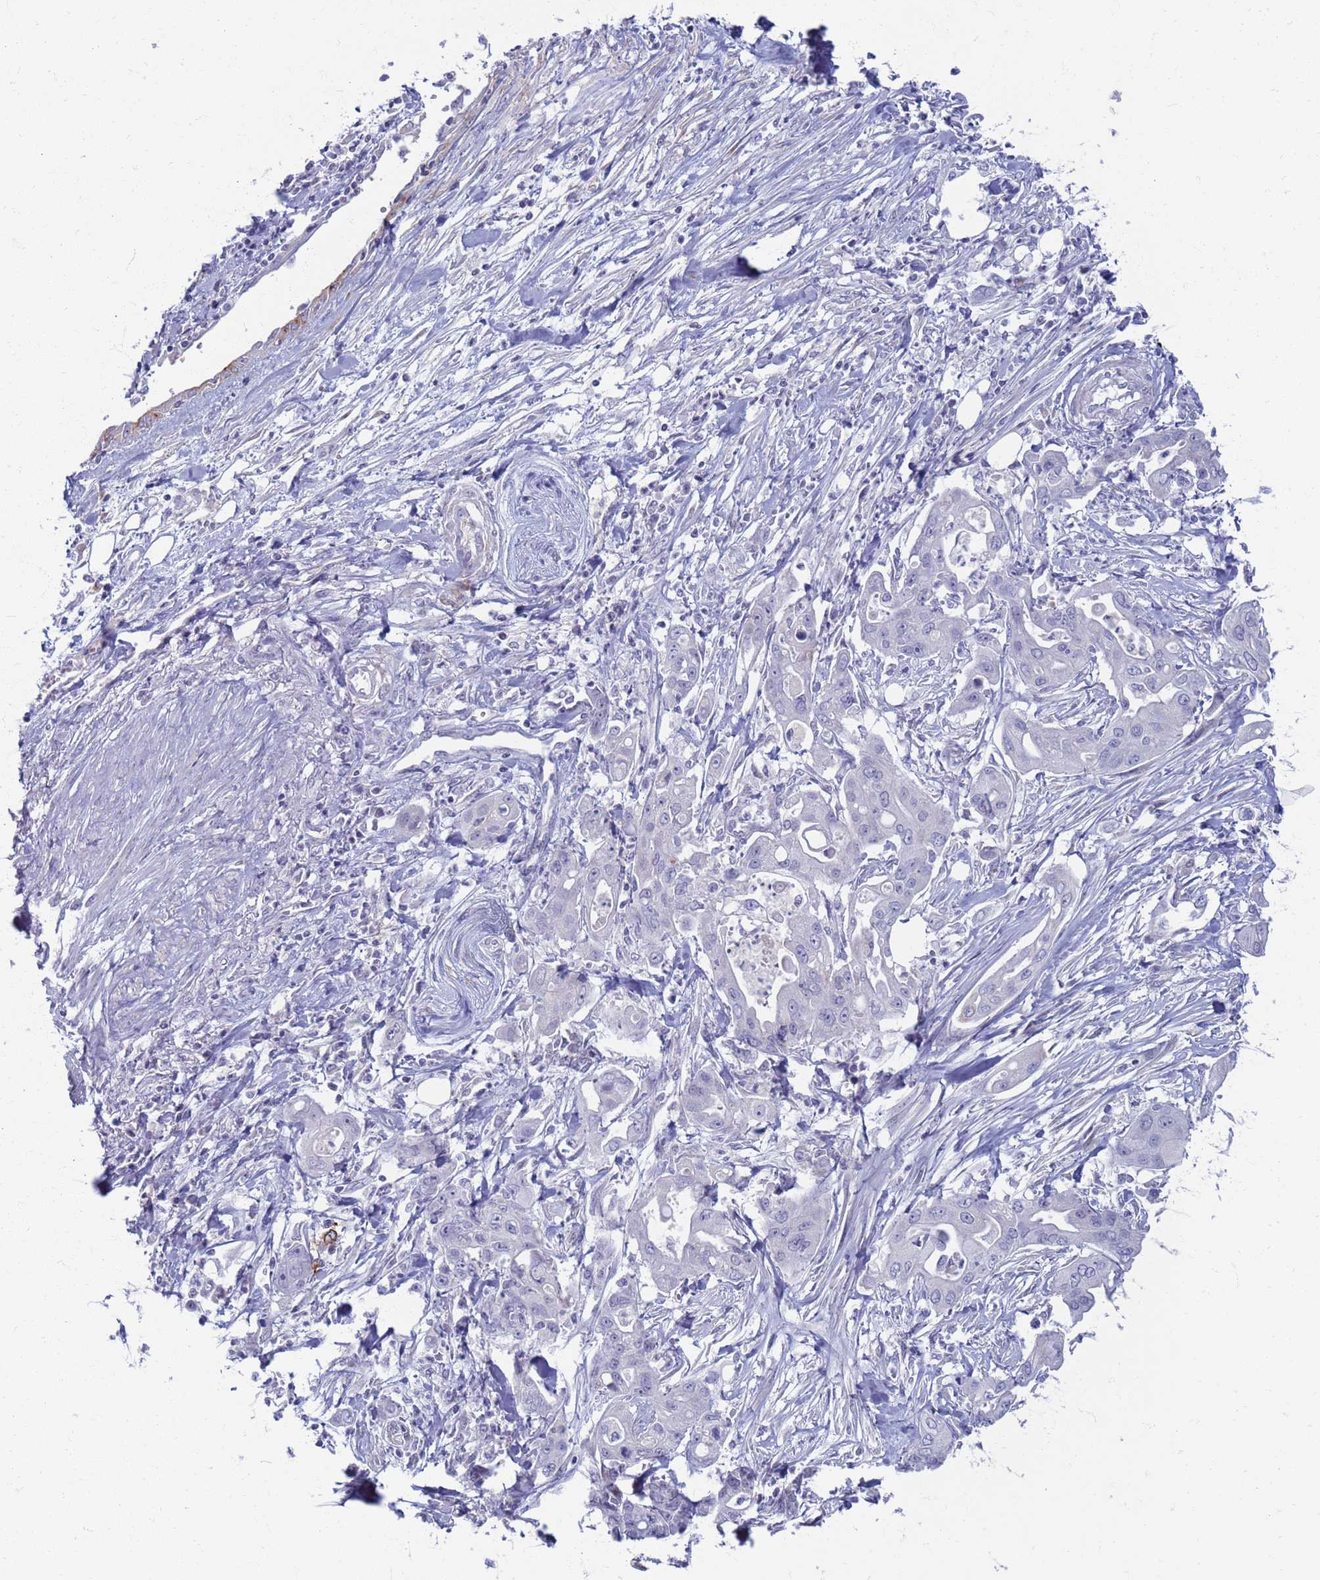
{"staining": {"intensity": "negative", "quantity": "none", "location": "none"}, "tissue": "ovarian cancer", "cell_type": "Tumor cells", "image_type": "cancer", "snomed": [{"axis": "morphology", "description": "Cystadenocarcinoma, mucinous, NOS"}, {"axis": "topography", "description": "Ovary"}], "caption": "Tumor cells show no significant staining in ovarian cancer. (Brightfield microscopy of DAB IHC at high magnification).", "gene": "CLCA2", "patient": {"sex": "female", "age": 70}}